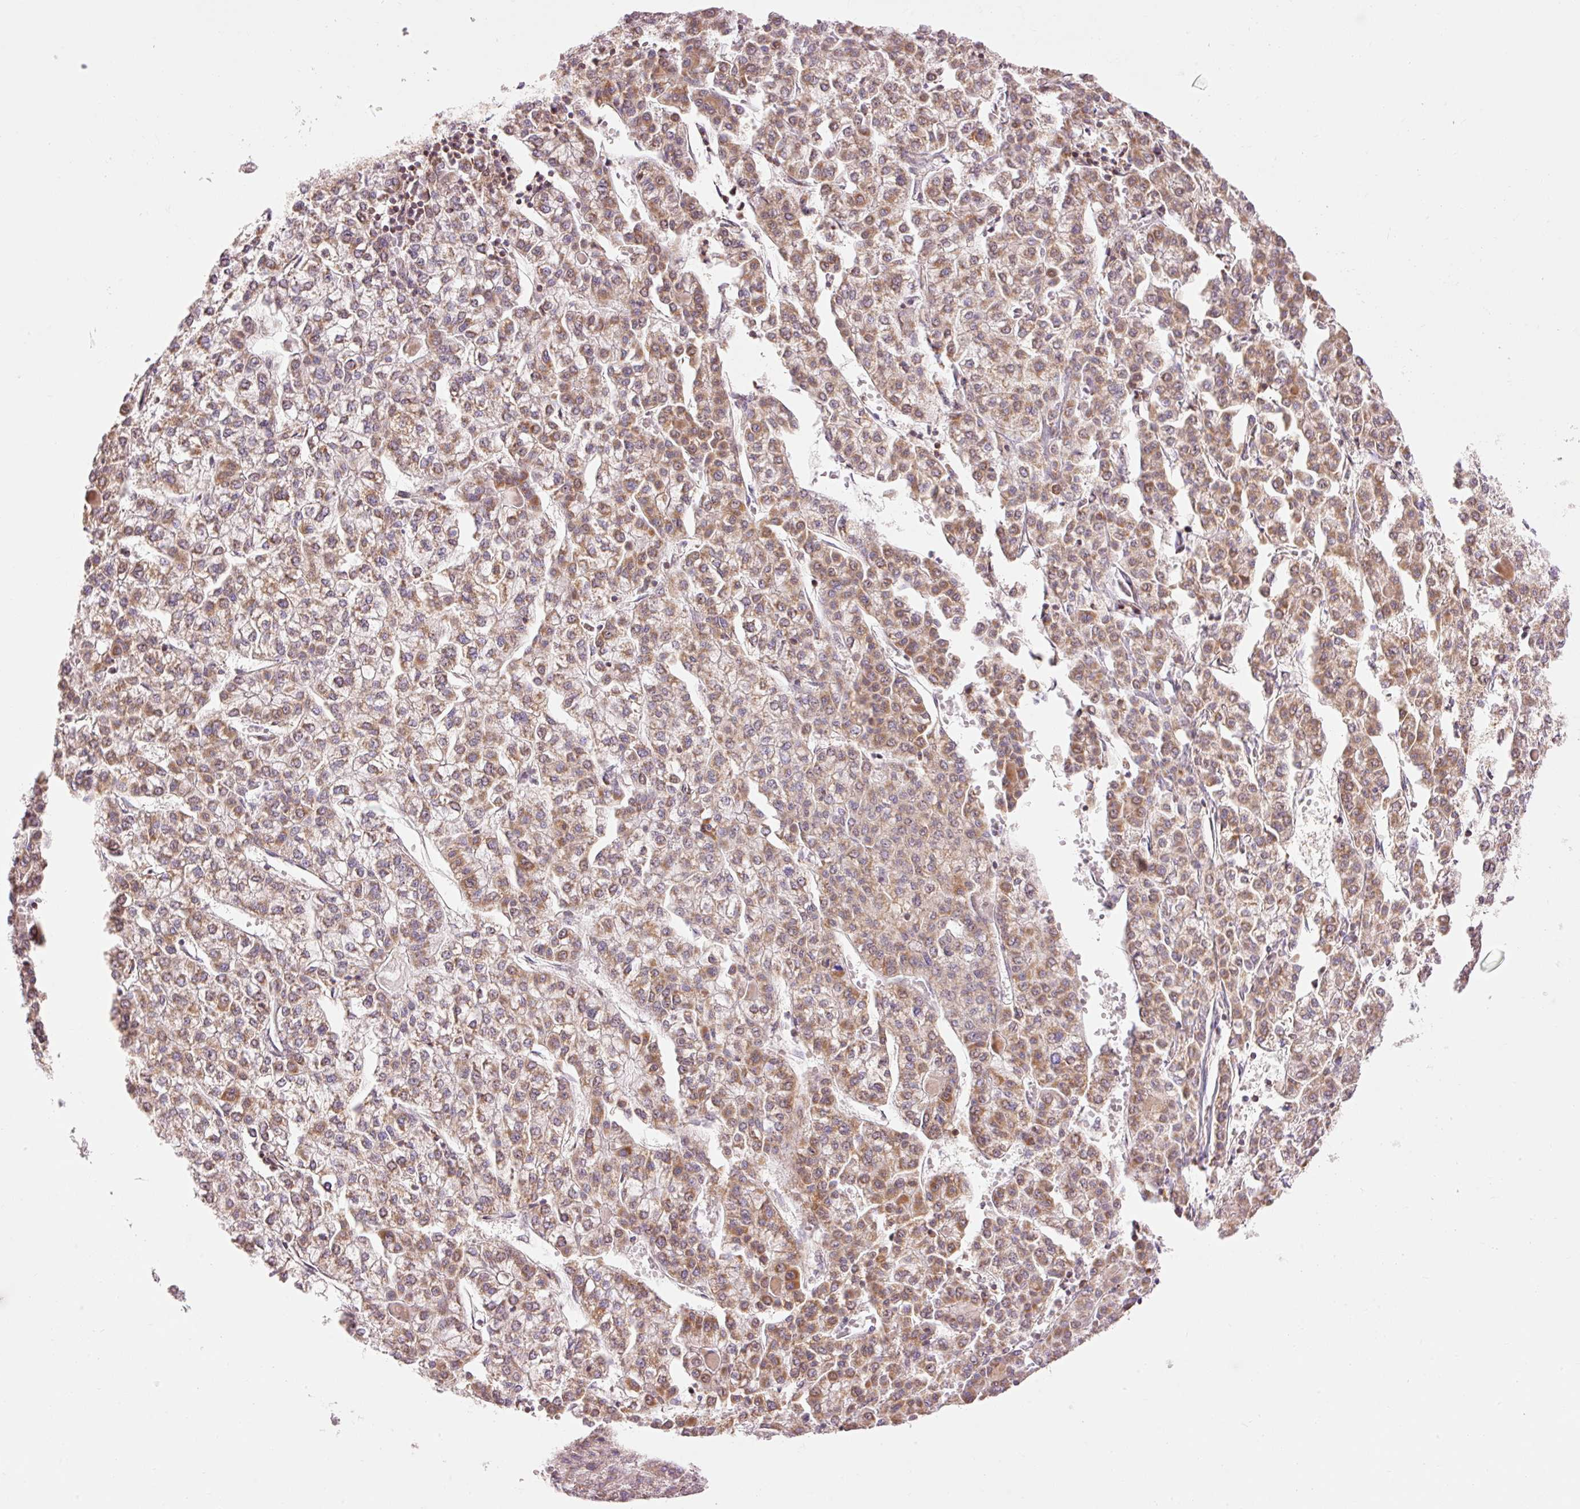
{"staining": {"intensity": "moderate", "quantity": ">75%", "location": "cytoplasmic/membranous,nuclear"}, "tissue": "liver cancer", "cell_type": "Tumor cells", "image_type": "cancer", "snomed": [{"axis": "morphology", "description": "Carcinoma, Hepatocellular, NOS"}, {"axis": "topography", "description": "Liver"}], "caption": "Liver cancer stained with a brown dye demonstrates moderate cytoplasmic/membranous and nuclear positive positivity in approximately >75% of tumor cells.", "gene": "IMMT", "patient": {"sex": "female", "age": 43}}